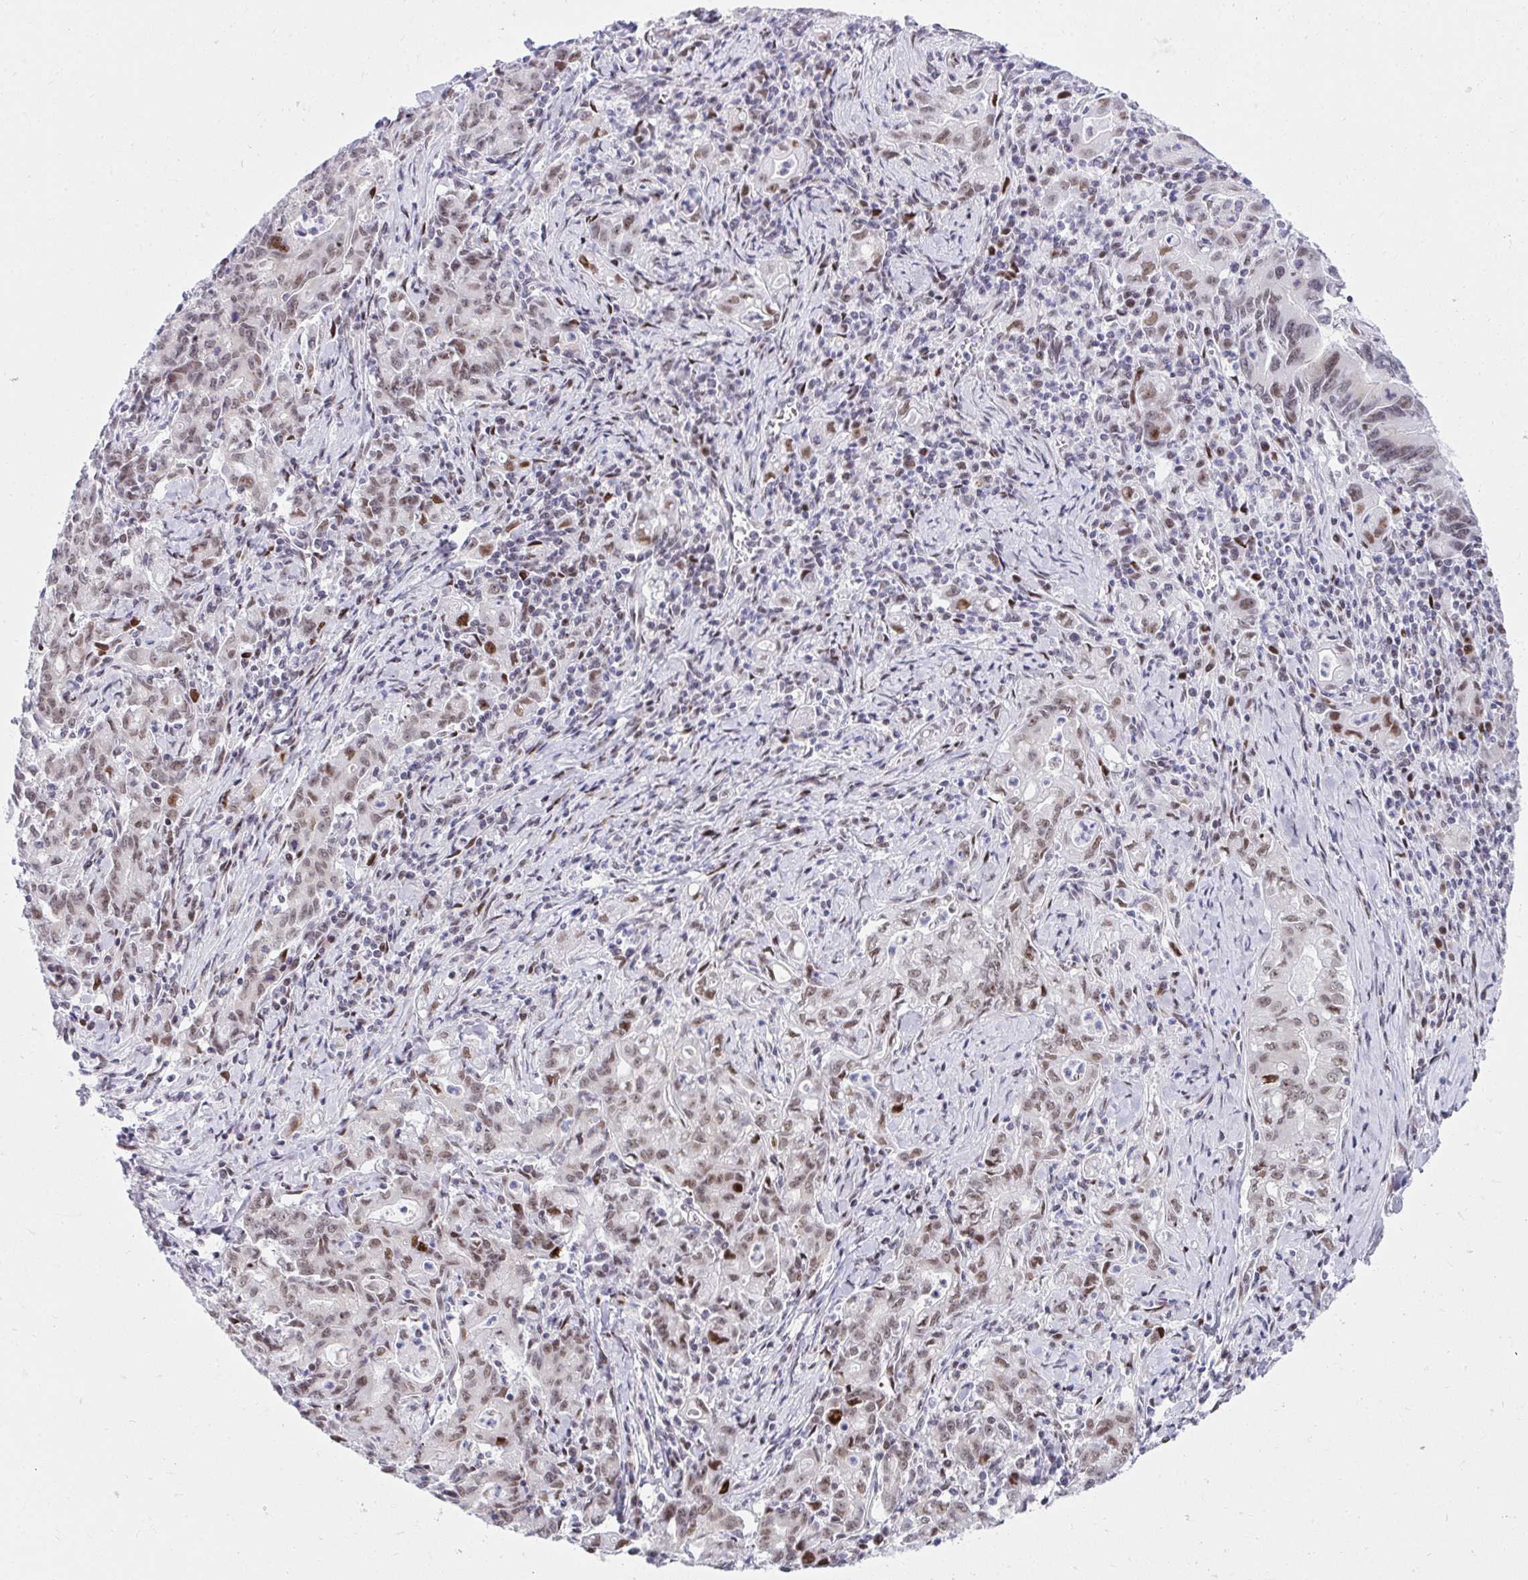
{"staining": {"intensity": "moderate", "quantity": ">75%", "location": "nuclear"}, "tissue": "stomach cancer", "cell_type": "Tumor cells", "image_type": "cancer", "snomed": [{"axis": "morphology", "description": "Adenocarcinoma, NOS"}, {"axis": "topography", "description": "Stomach, upper"}], "caption": "Moderate nuclear expression for a protein is present in about >75% of tumor cells of adenocarcinoma (stomach) using immunohistochemistry (IHC).", "gene": "GLDN", "patient": {"sex": "female", "age": 79}}